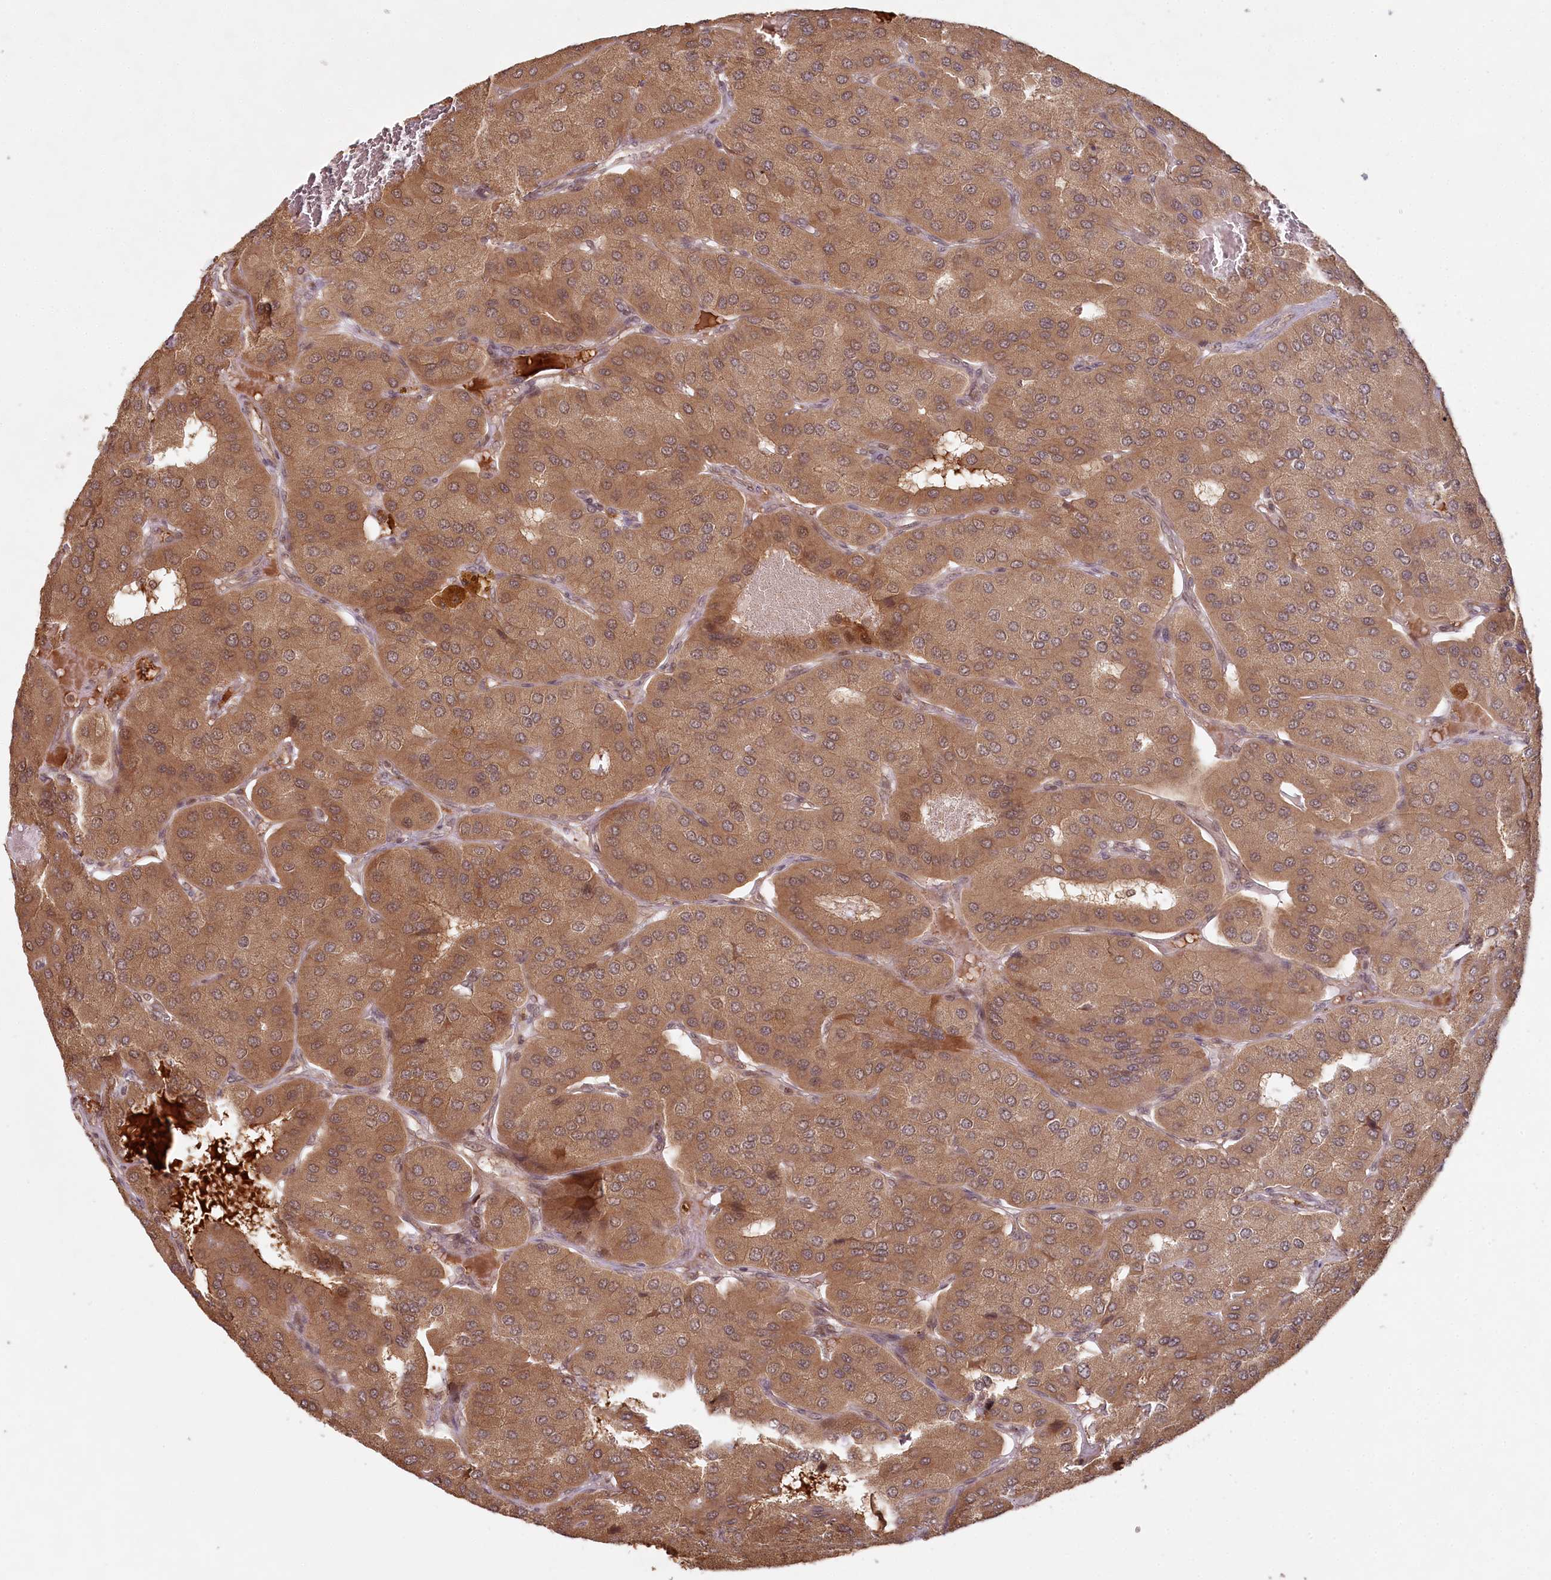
{"staining": {"intensity": "moderate", "quantity": ">75%", "location": "cytoplasmic/membranous"}, "tissue": "parathyroid gland", "cell_type": "Glandular cells", "image_type": "normal", "snomed": [{"axis": "morphology", "description": "Normal tissue, NOS"}, {"axis": "morphology", "description": "Adenoma, NOS"}, {"axis": "topography", "description": "Parathyroid gland"}], "caption": "The histopathology image demonstrates immunohistochemical staining of unremarkable parathyroid gland. There is moderate cytoplasmic/membranous positivity is present in approximately >75% of glandular cells.", "gene": "WAPL", "patient": {"sex": "female", "age": 86}}